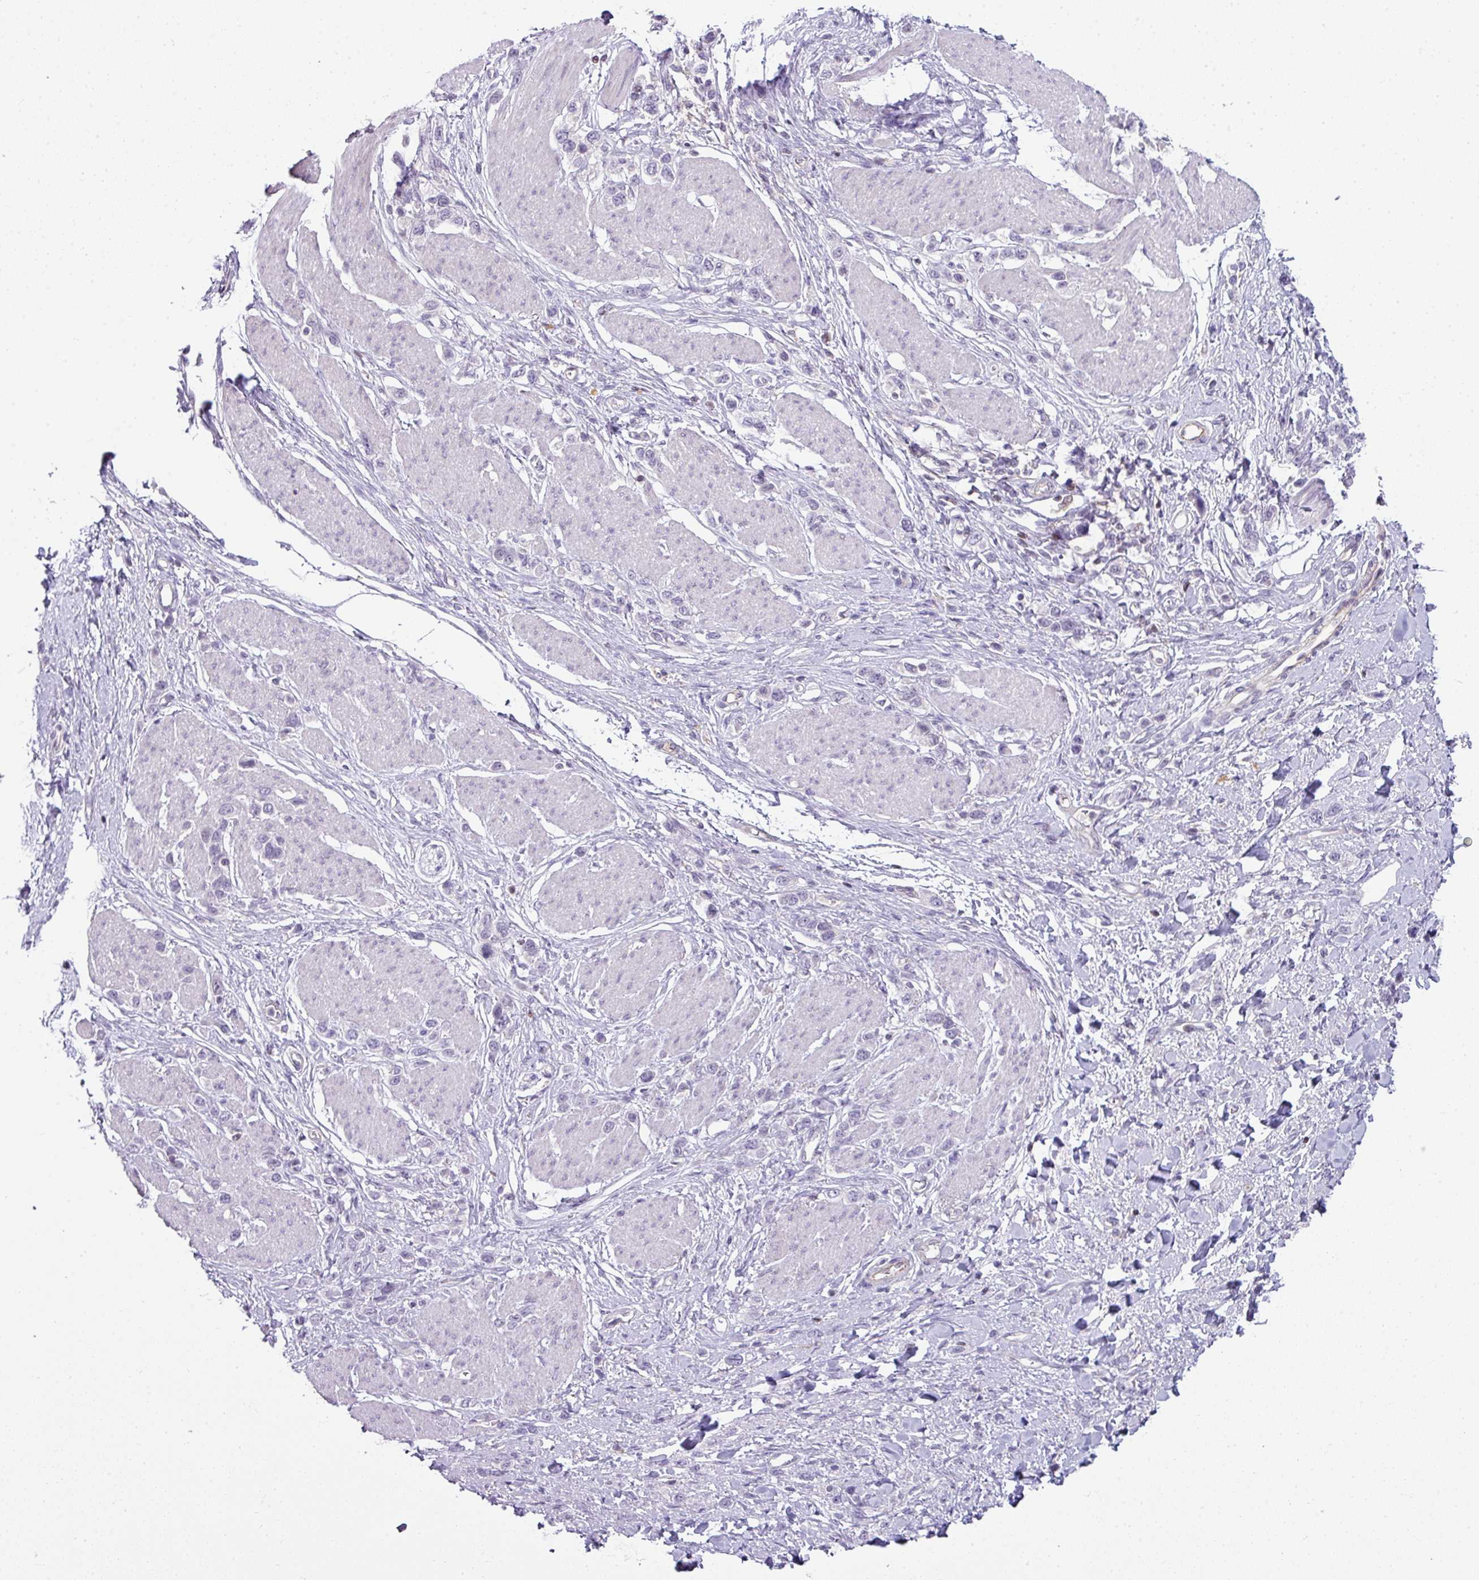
{"staining": {"intensity": "negative", "quantity": "none", "location": "none"}, "tissue": "stomach cancer", "cell_type": "Tumor cells", "image_type": "cancer", "snomed": [{"axis": "morphology", "description": "Adenocarcinoma, NOS"}, {"axis": "topography", "description": "Stomach"}], "caption": "Human stomach adenocarcinoma stained for a protein using immunohistochemistry exhibits no expression in tumor cells.", "gene": "STAT5A", "patient": {"sex": "female", "age": 65}}